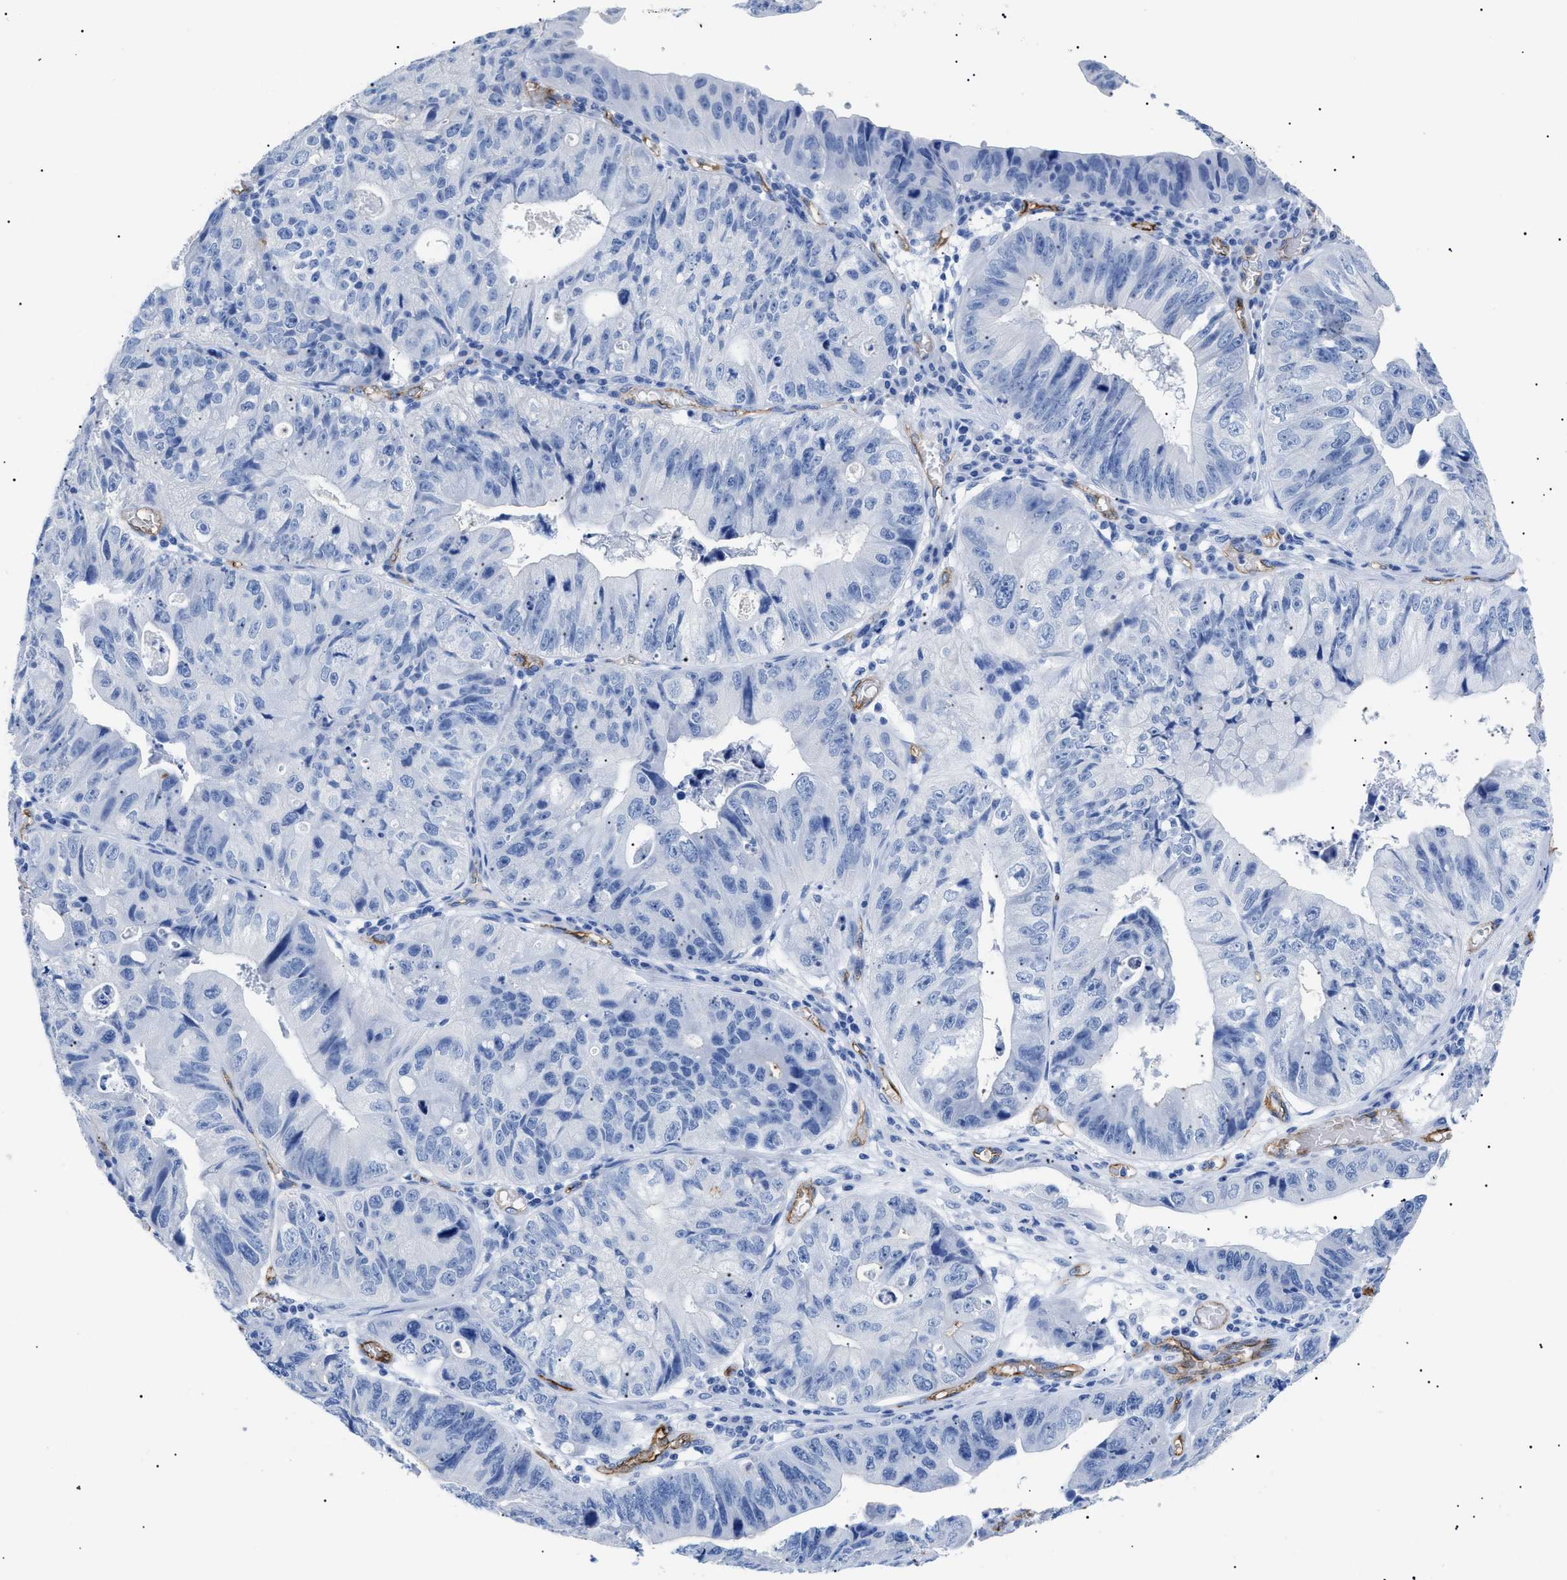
{"staining": {"intensity": "negative", "quantity": "none", "location": "none"}, "tissue": "stomach cancer", "cell_type": "Tumor cells", "image_type": "cancer", "snomed": [{"axis": "morphology", "description": "Adenocarcinoma, NOS"}, {"axis": "topography", "description": "Stomach"}], "caption": "An image of stomach cancer (adenocarcinoma) stained for a protein reveals no brown staining in tumor cells.", "gene": "PODXL", "patient": {"sex": "male", "age": 59}}